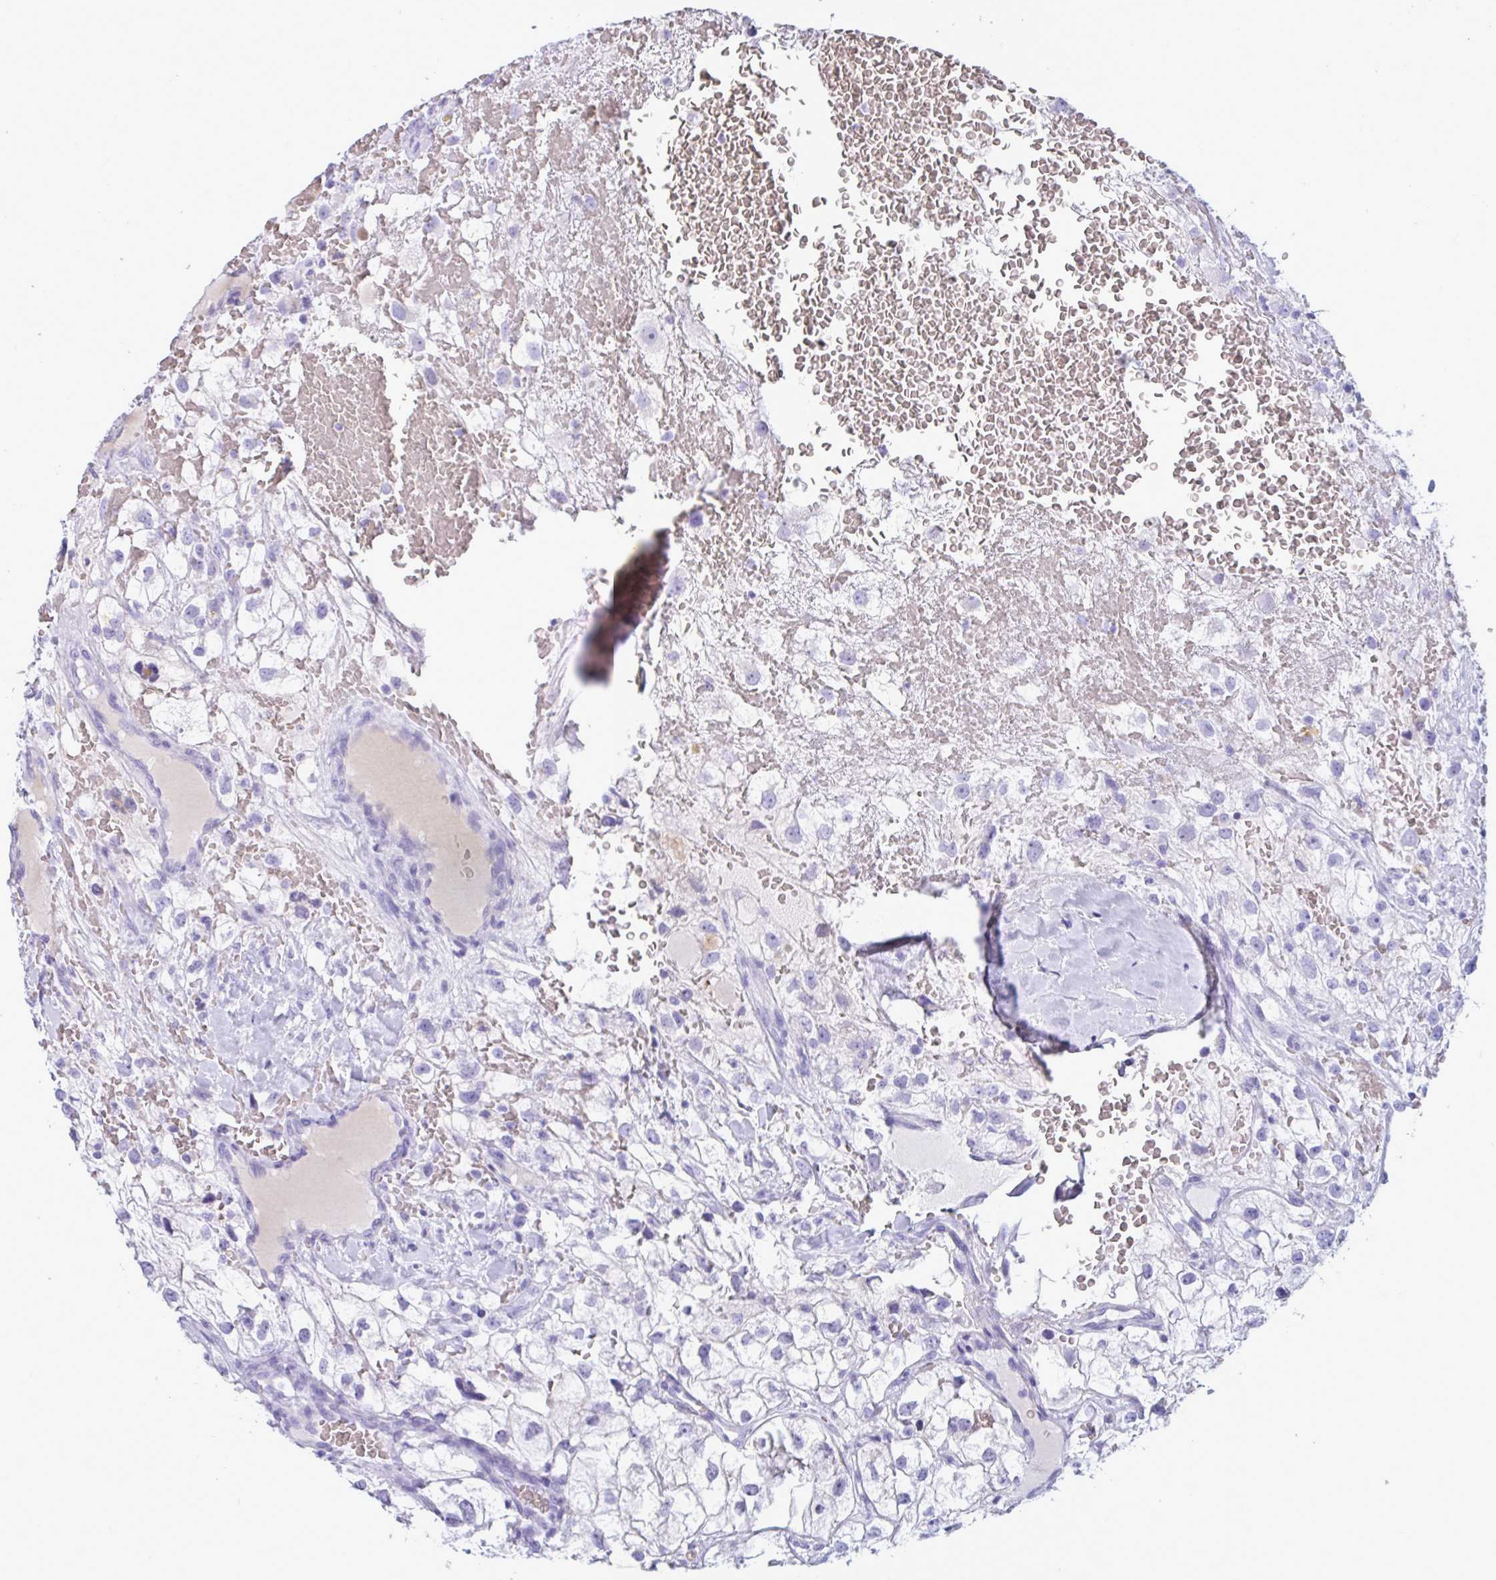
{"staining": {"intensity": "negative", "quantity": "none", "location": "none"}, "tissue": "renal cancer", "cell_type": "Tumor cells", "image_type": "cancer", "snomed": [{"axis": "morphology", "description": "Adenocarcinoma, NOS"}, {"axis": "topography", "description": "Kidney"}], "caption": "Adenocarcinoma (renal) stained for a protein using IHC reveals no expression tumor cells.", "gene": "SLC2A1", "patient": {"sex": "male", "age": 59}}